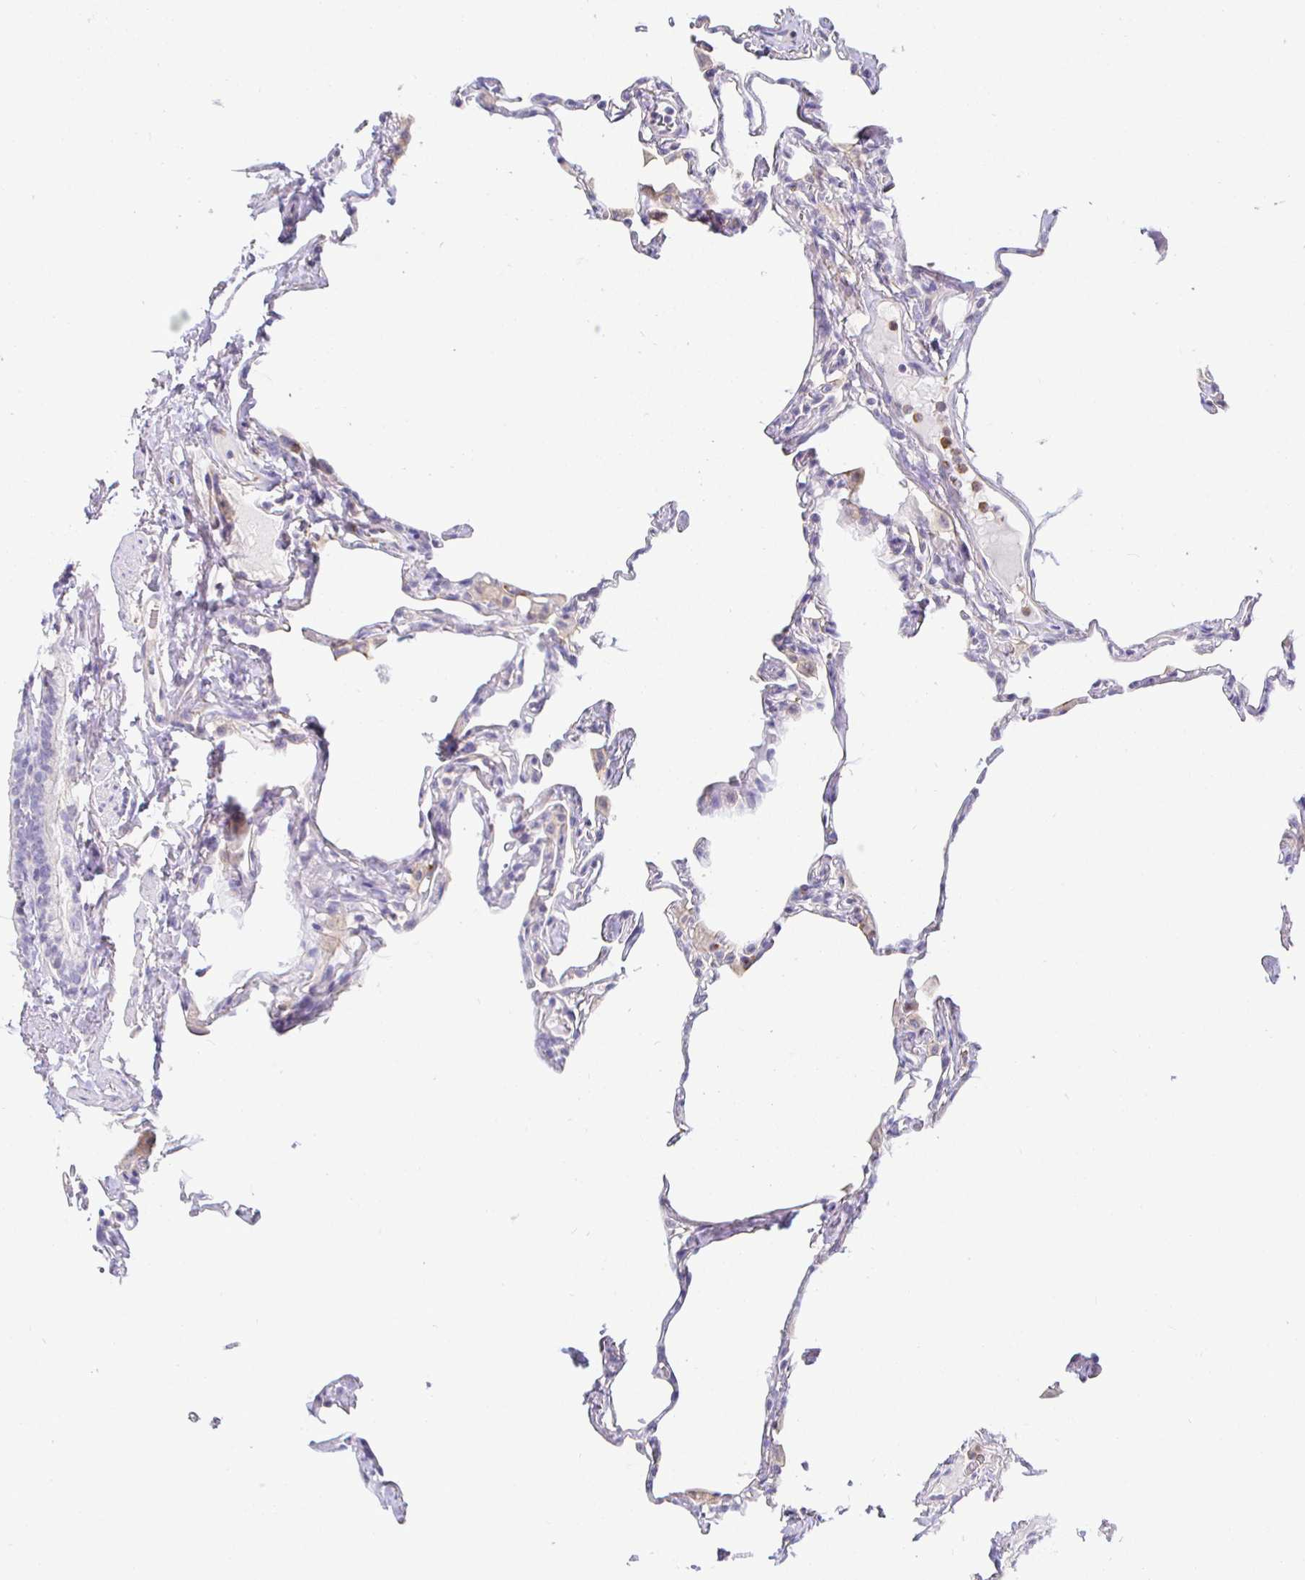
{"staining": {"intensity": "negative", "quantity": "none", "location": "none"}, "tissue": "lung", "cell_type": "Alveolar cells", "image_type": "normal", "snomed": [{"axis": "morphology", "description": "Normal tissue, NOS"}, {"axis": "topography", "description": "Lung"}], "caption": "A high-resolution micrograph shows IHC staining of benign lung, which shows no significant expression in alveolar cells. (Immunohistochemistry, brightfield microscopy, high magnification).", "gene": "SIRPA", "patient": {"sex": "male", "age": 65}}